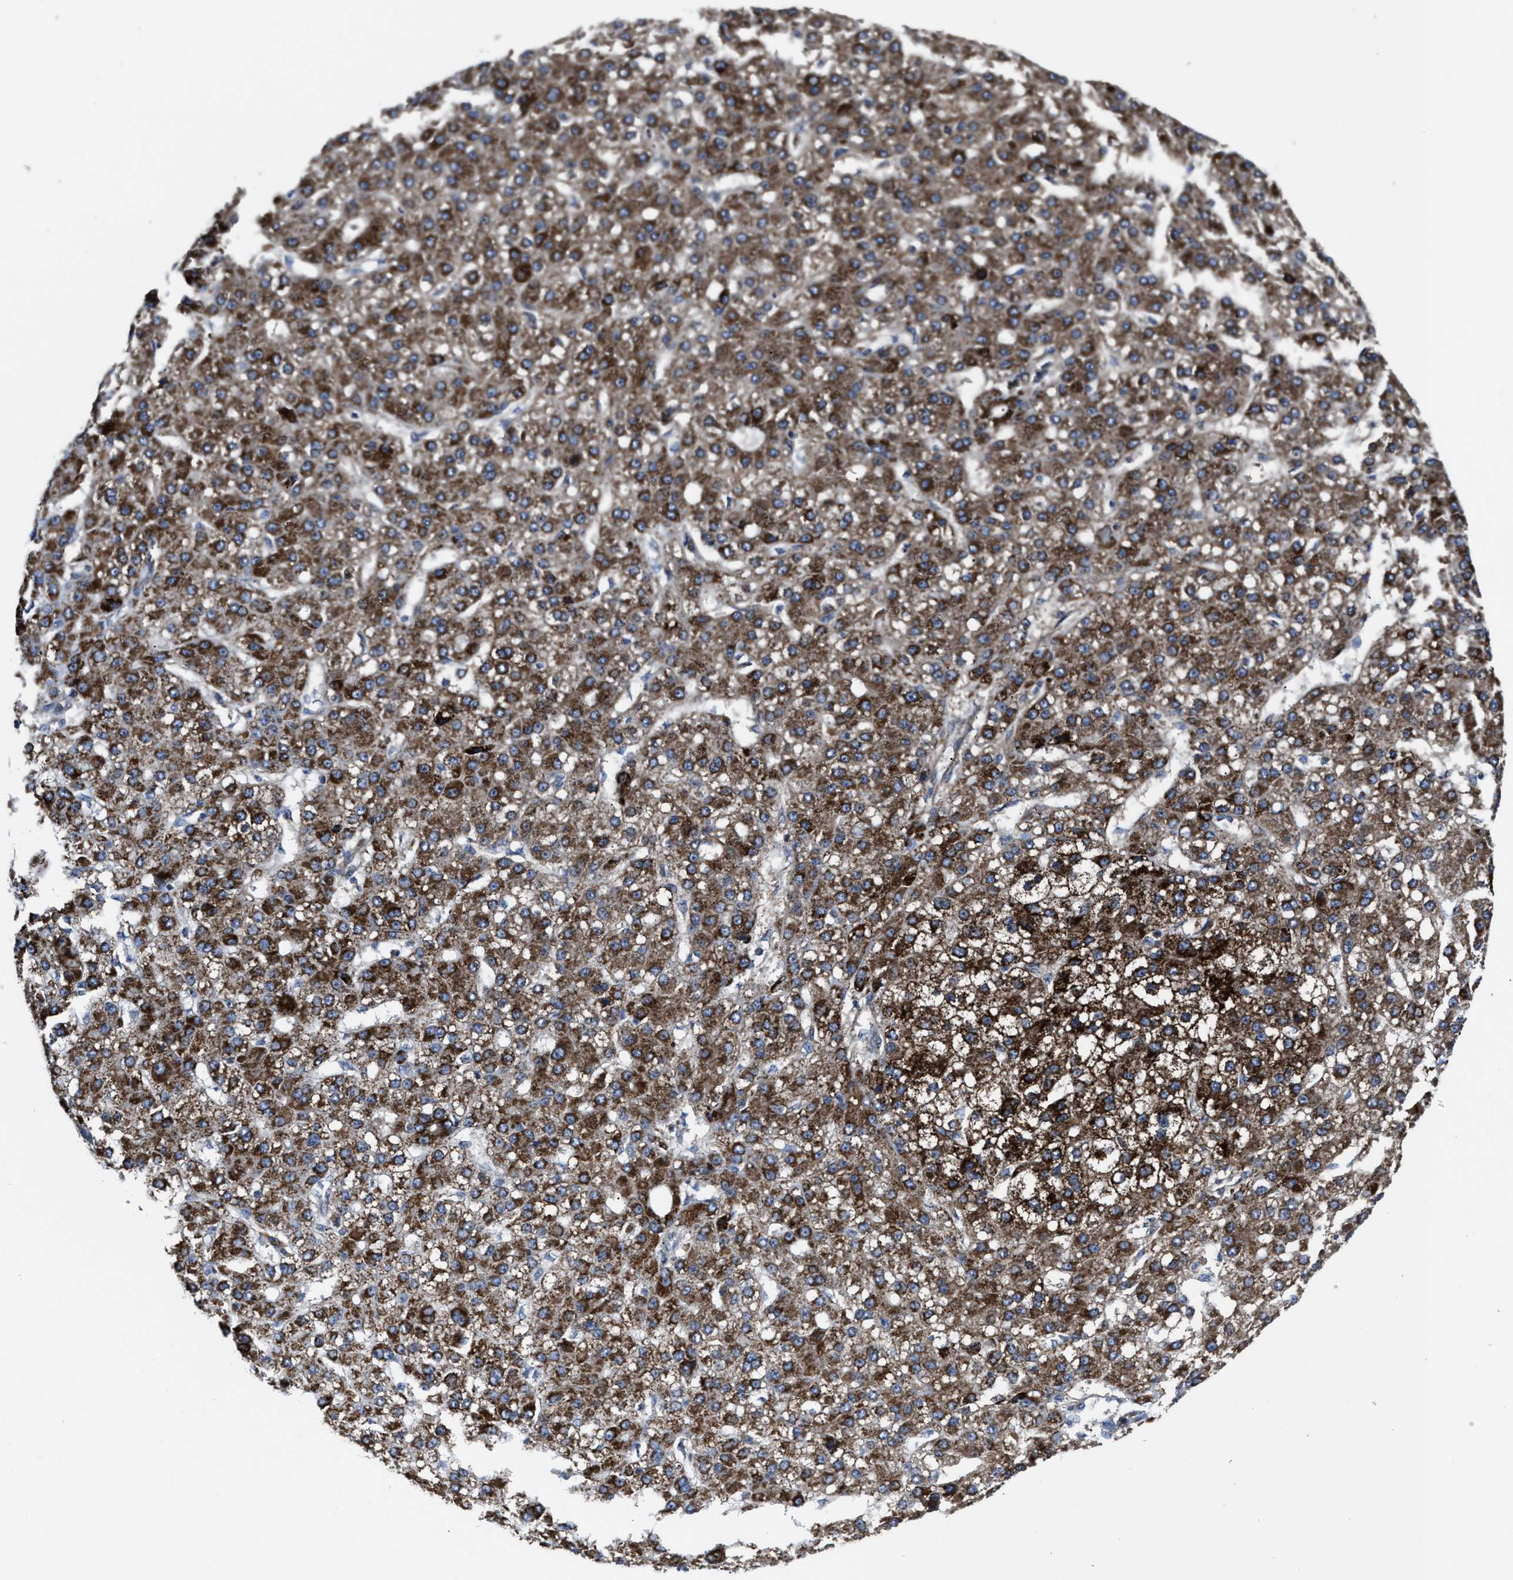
{"staining": {"intensity": "strong", "quantity": ">75%", "location": "cytoplasmic/membranous"}, "tissue": "liver cancer", "cell_type": "Tumor cells", "image_type": "cancer", "snomed": [{"axis": "morphology", "description": "Carcinoma, Hepatocellular, NOS"}, {"axis": "topography", "description": "Liver"}], "caption": "DAB (3,3'-diaminobenzidine) immunohistochemical staining of human liver cancer (hepatocellular carcinoma) reveals strong cytoplasmic/membranous protein positivity in approximately >75% of tumor cells.", "gene": "PASK", "patient": {"sex": "male", "age": 67}}